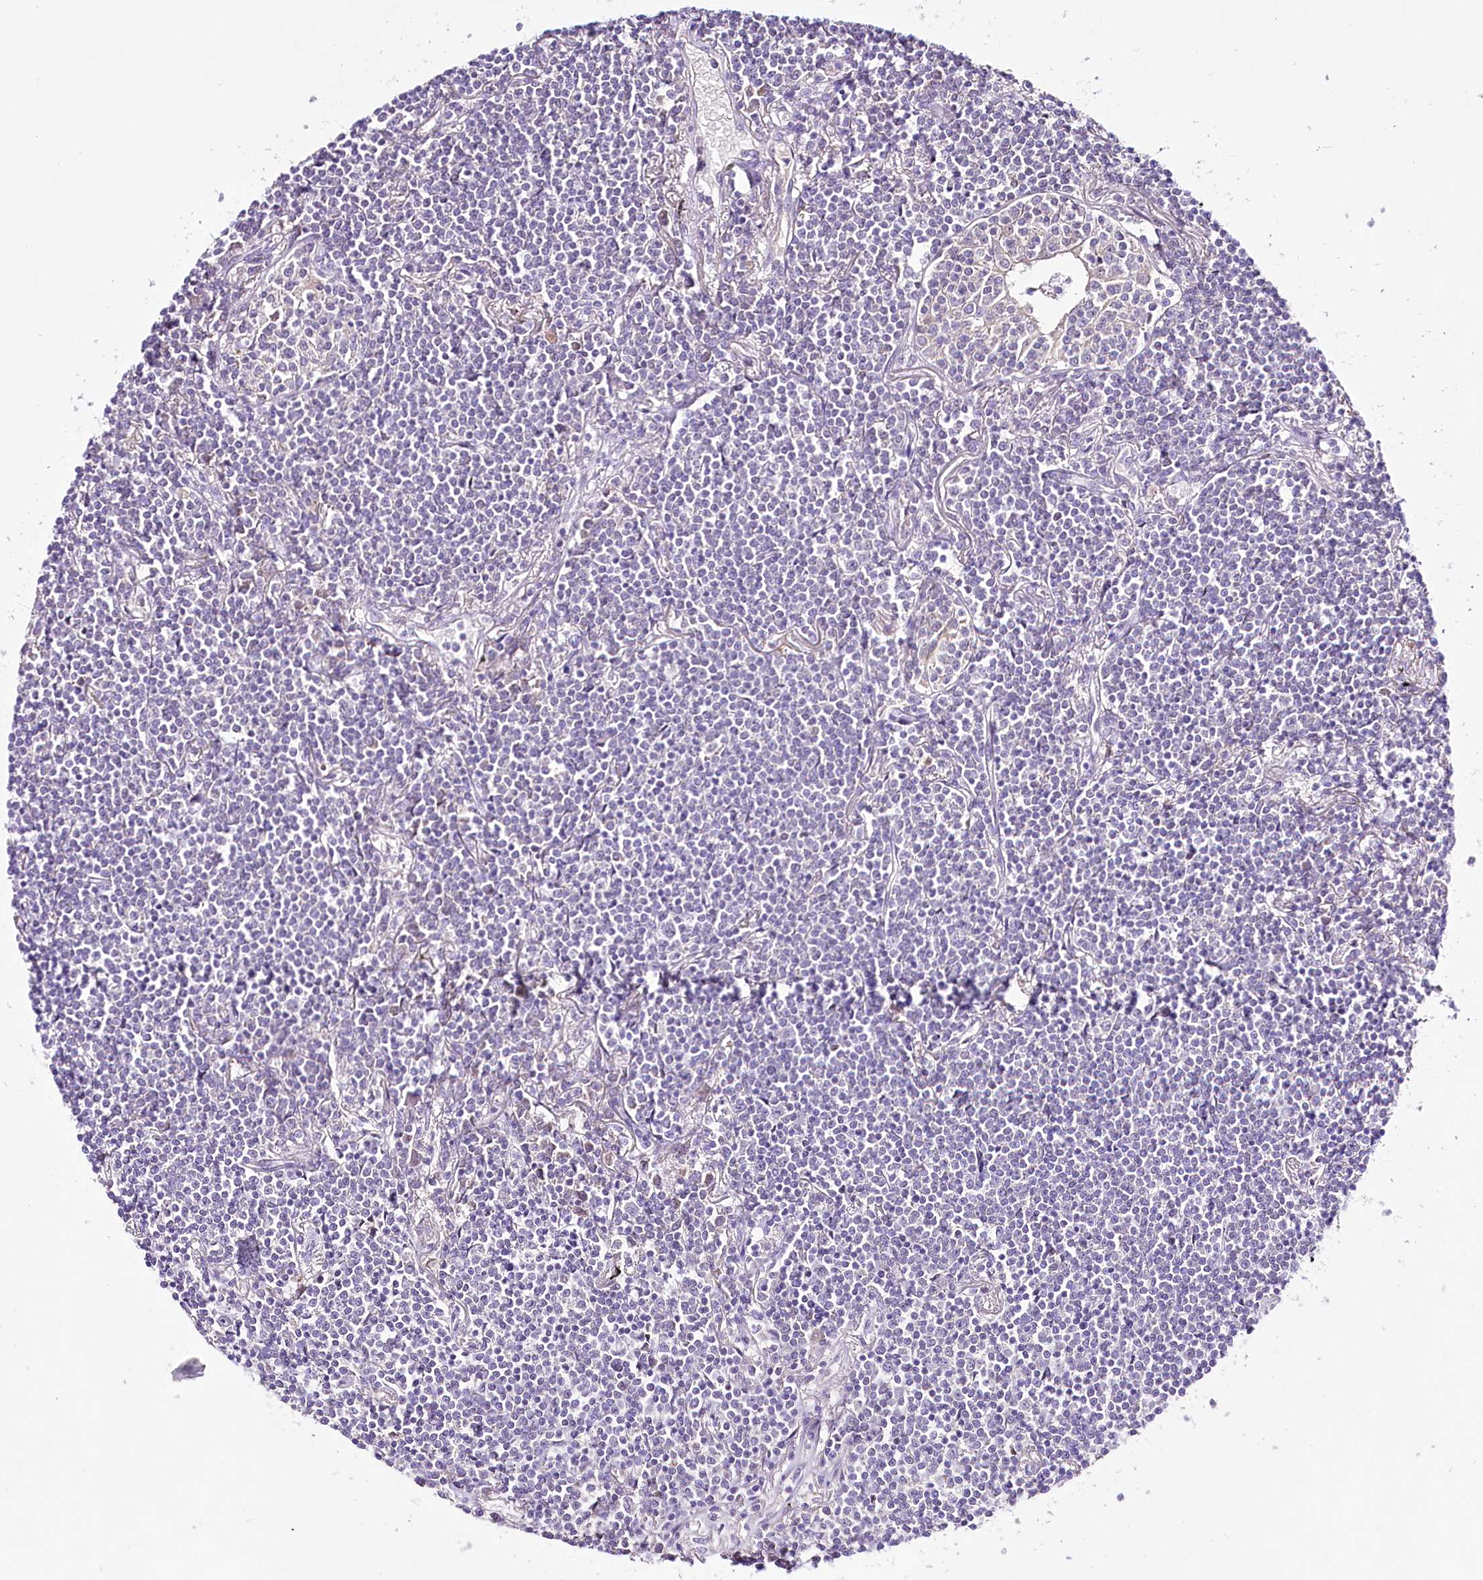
{"staining": {"intensity": "negative", "quantity": "none", "location": "none"}, "tissue": "lymphoma", "cell_type": "Tumor cells", "image_type": "cancer", "snomed": [{"axis": "morphology", "description": "Malignant lymphoma, non-Hodgkin's type, Low grade"}, {"axis": "topography", "description": "Lung"}], "caption": "IHC image of neoplastic tissue: low-grade malignant lymphoma, non-Hodgkin's type stained with DAB exhibits no significant protein expression in tumor cells.", "gene": "LRRC14B", "patient": {"sex": "female", "age": 71}}